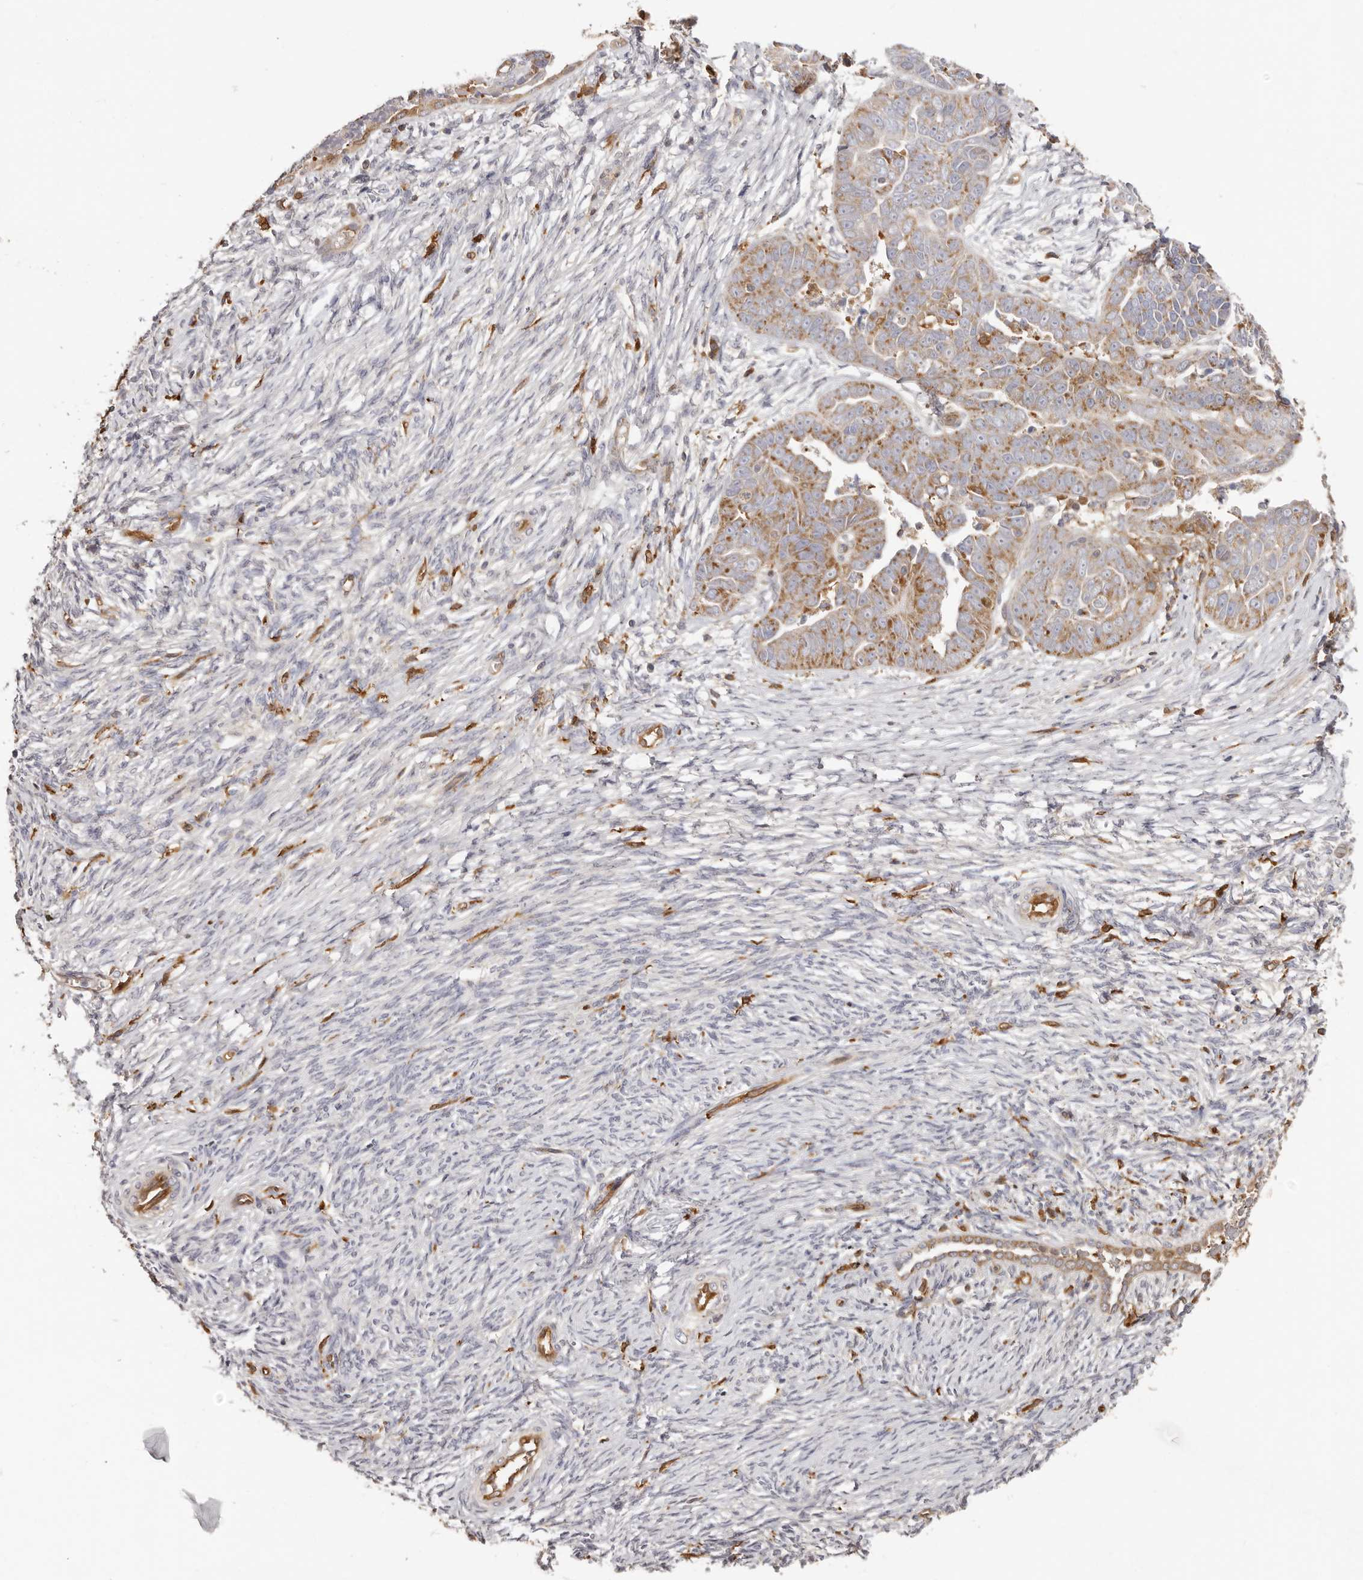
{"staining": {"intensity": "moderate", "quantity": ">75%", "location": "cytoplasmic/membranous"}, "tissue": "ovarian cancer", "cell_type": "Tumor cells", "image_type": "cancer", "snomed": [{"axis": "morphology", "description": "Cystadenocarcinoma, serous, NOS"}, {"axis": "topography", "description": "Ovary"}], "caption": "A photomicrograph of serous cystadenocarcinoma (ovarian) stained for a protein displays moderate cytoplasmic/membranous brown staining in tumor cells. (DAB = brown stain, brightfield microscopy at high magnification).", "gene": "LAP3", "patient": {"sex": "female", "age": 44}}